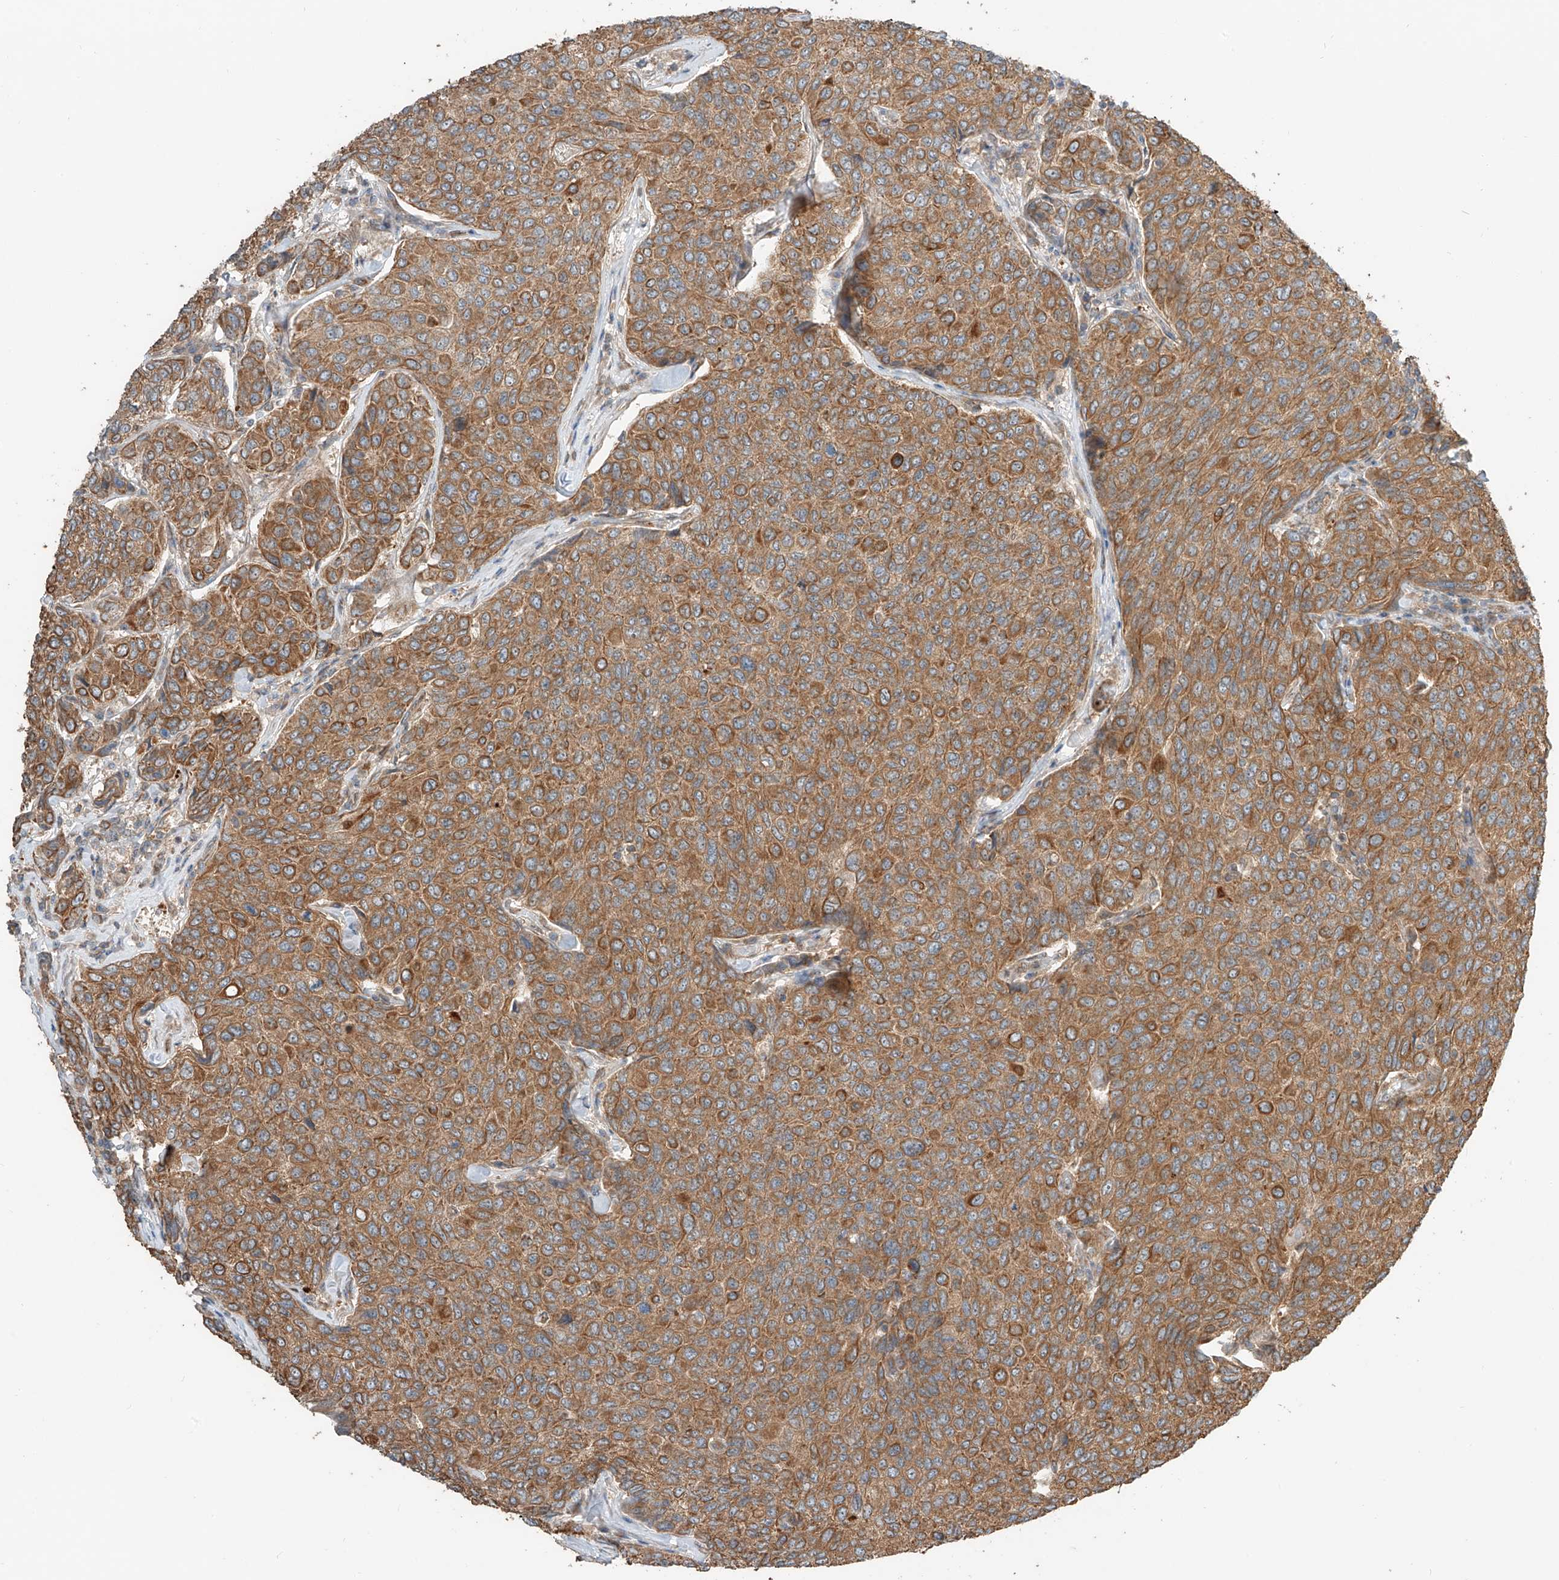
{"staining": {"intensity": "moderate", "quantity": ">75%", "location": "cytoplasmic/membranous"}, "tissue": "breast cancer", "cell_type": "Tumor cells", "image_type": "cancer", "snomed": [{"axis": "morphology", "description": "Duct carcinoma"}, {"axis": "topography", "description": "Breast"}], "caption": "Immunohistochemistry (DAB (3,3'-diaminobenzidine)) staining of breast cancer (intraductal carcinoma) demonstrates moderate cytoplasmic/membranous protein positivity in about >75% of tumor cells.", "gene": "CEP162", "patient": {"sex": "female", "age": 55}}